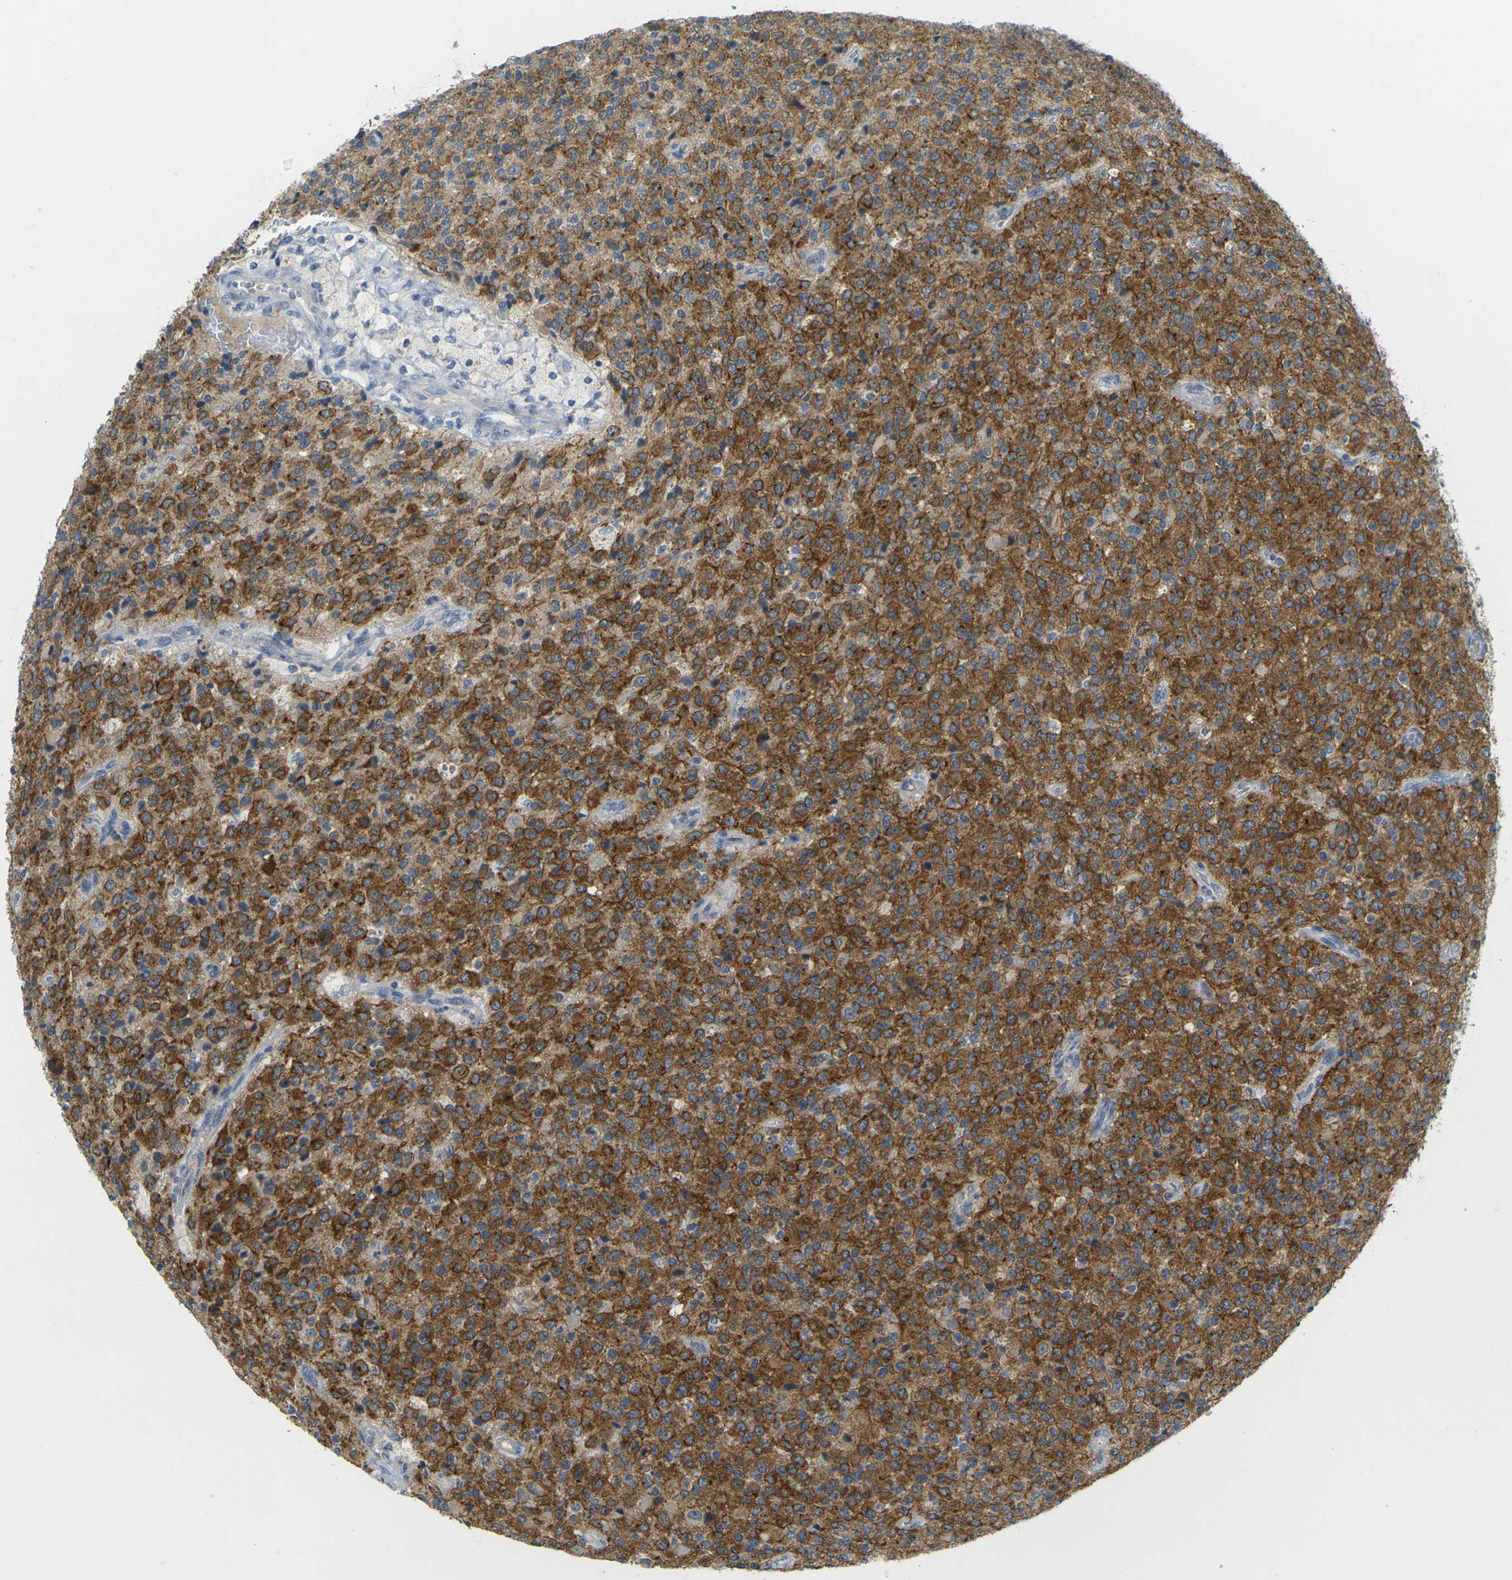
{"staining": {"intensity": "moderate", "quantity": ">75%", "location": "cytoplasmic/membranous"}, "tissue": "glioma", "cell_type": "Tumor cells", "image_type": "cancer", "snomed": [{"axis": "morphology", "description": "Glioma, malignant, High grade"}, {"axis": "topography", "description": "pancreas cauda"}], "caption": "The photomicrograph reveals a brown stain indicating the presence of a protein in the cytoplasmic/membranous of tumor cells in malignant glioma (high-grade). The staining is performed using DAB (3,3'-diaminobenzidine) brown chromogen to label protein expression. The nuclei are counter-stained blue using hematoxylin.", "gene": "SPTBN2", "patient": {"sex": "male", "age": 60}}